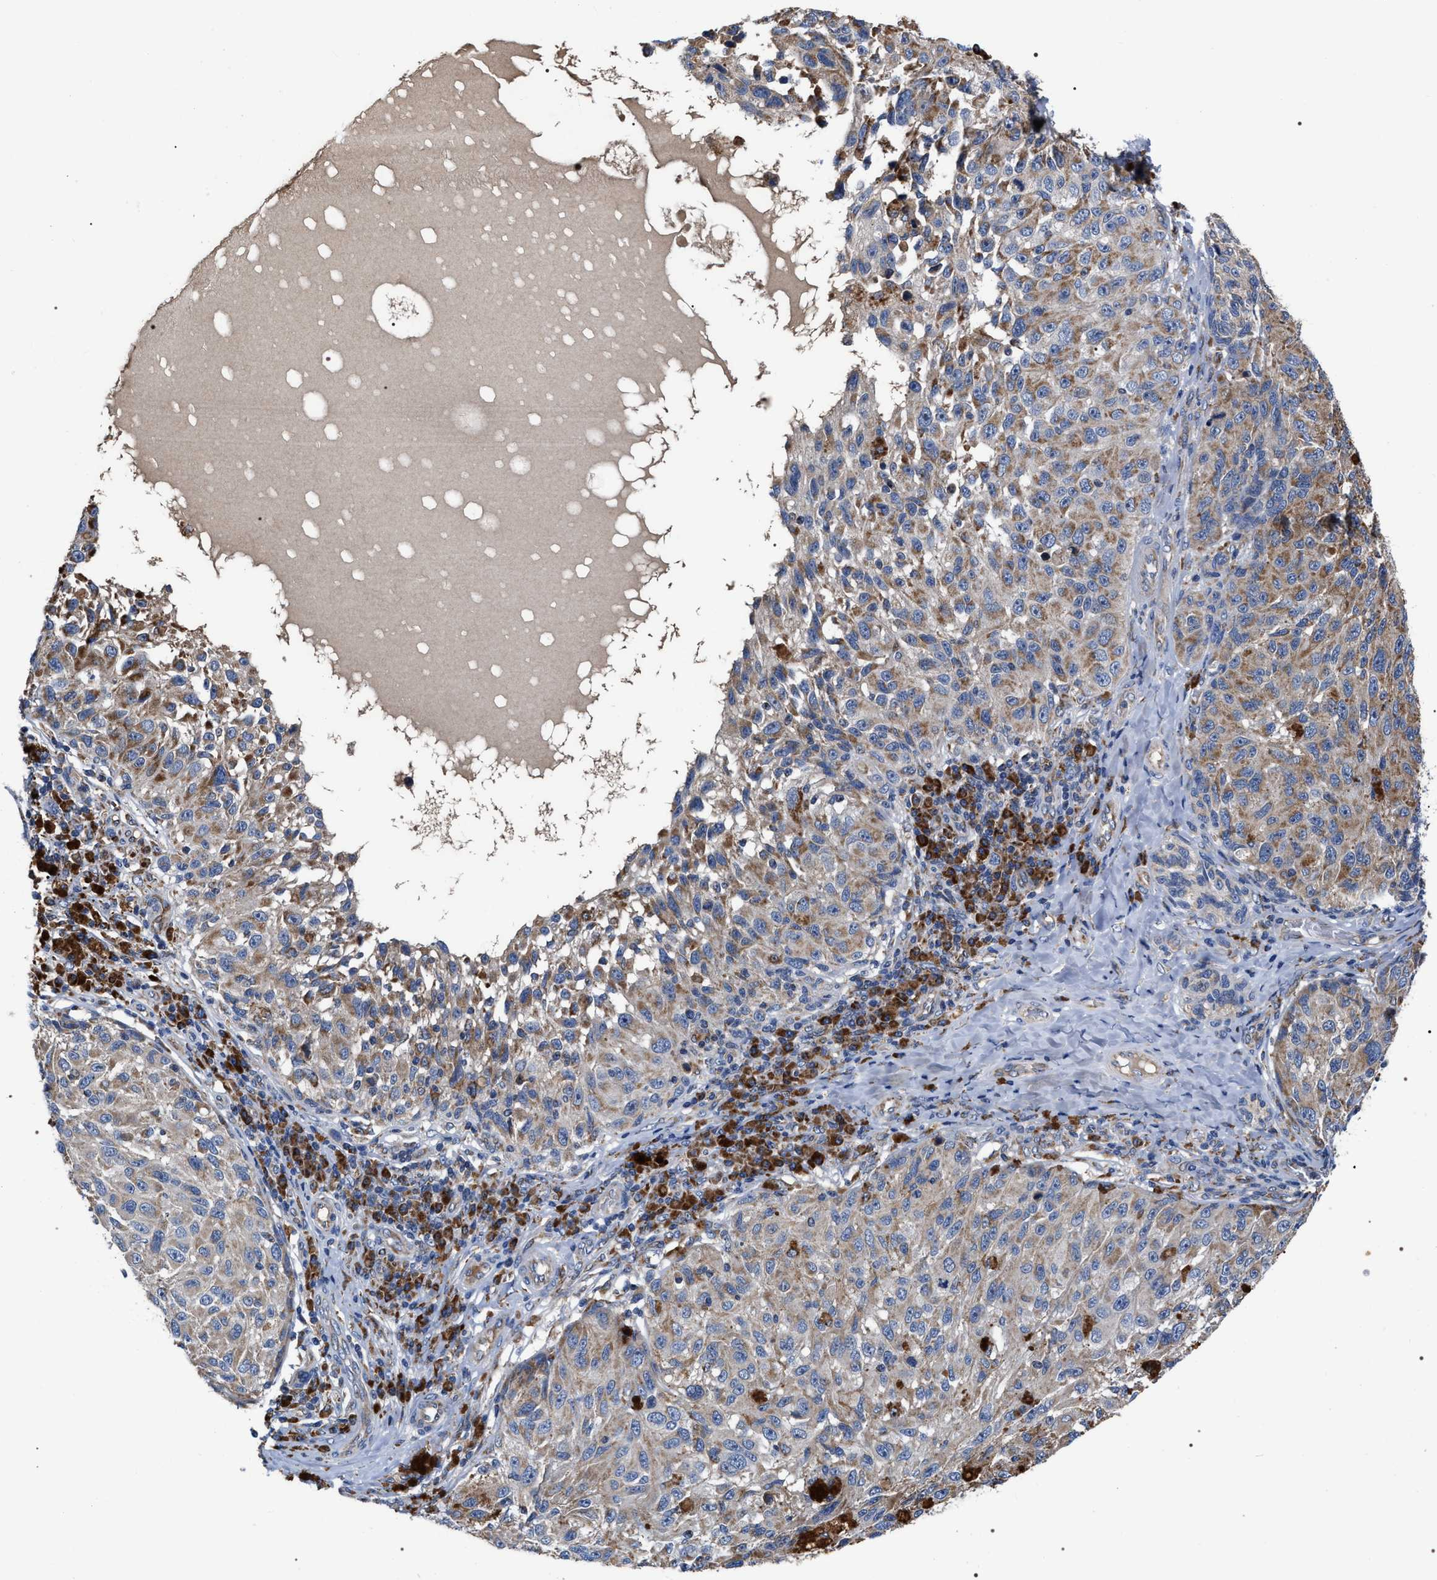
{"staining": {"intensity": "moderate", "quantity": ">75%", "location": "cytoplasmic/membranous"}, "tissue": "melanoma", "cell_type": "Tumor cells", "image_type": "cancer", "snomed": [{"axis": "morphology", "description": "Malignant melanoma, NOS"}, {"axis": "topography", "description": "Skin"}], "caption": "Tumor cells display medium levels of moderate cytoplasmic/membranous expression in about >75% of cells in melanoma.", "gene": "MACC1", "patient": {"sex": "female", "age": 73}}